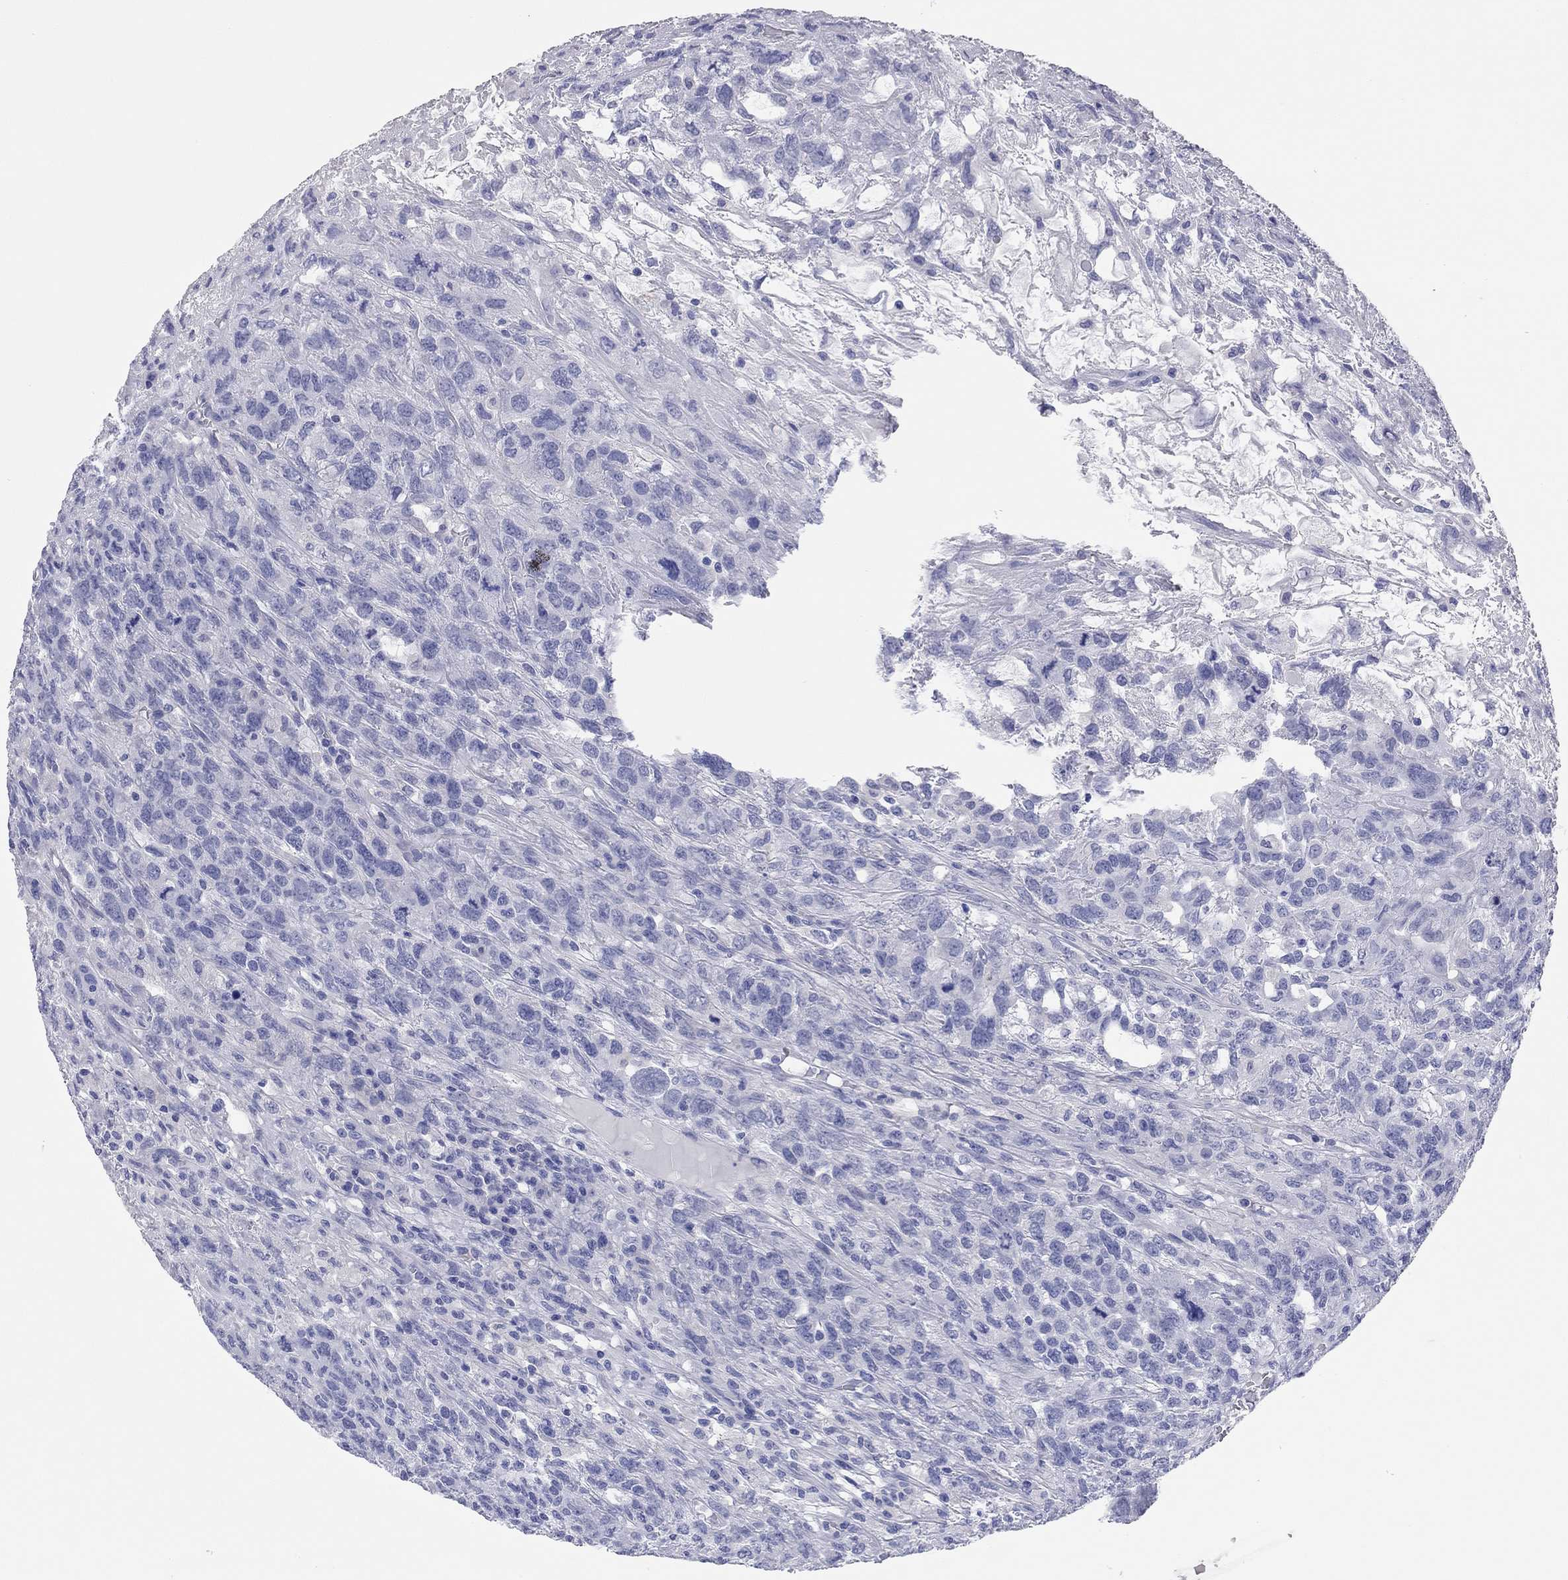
{"staining": {"intensity": "negative", "quantity": "none", "location": "none"}, "tissue": "testis cancer", "cell_type": "Tumor cells", "image_type": "cancer", "snomed": [{"axis": "morphology", "description": "Seminoma, NOS"}, {"axis": "topography", "description": "Testis"}], "caption": "Tumor cells show no significant protein positivity in seminoma (testis). Nuclei are stained in blue.", "gene": "TMEM221", "patient": {"sex": "male", "age": 52}}